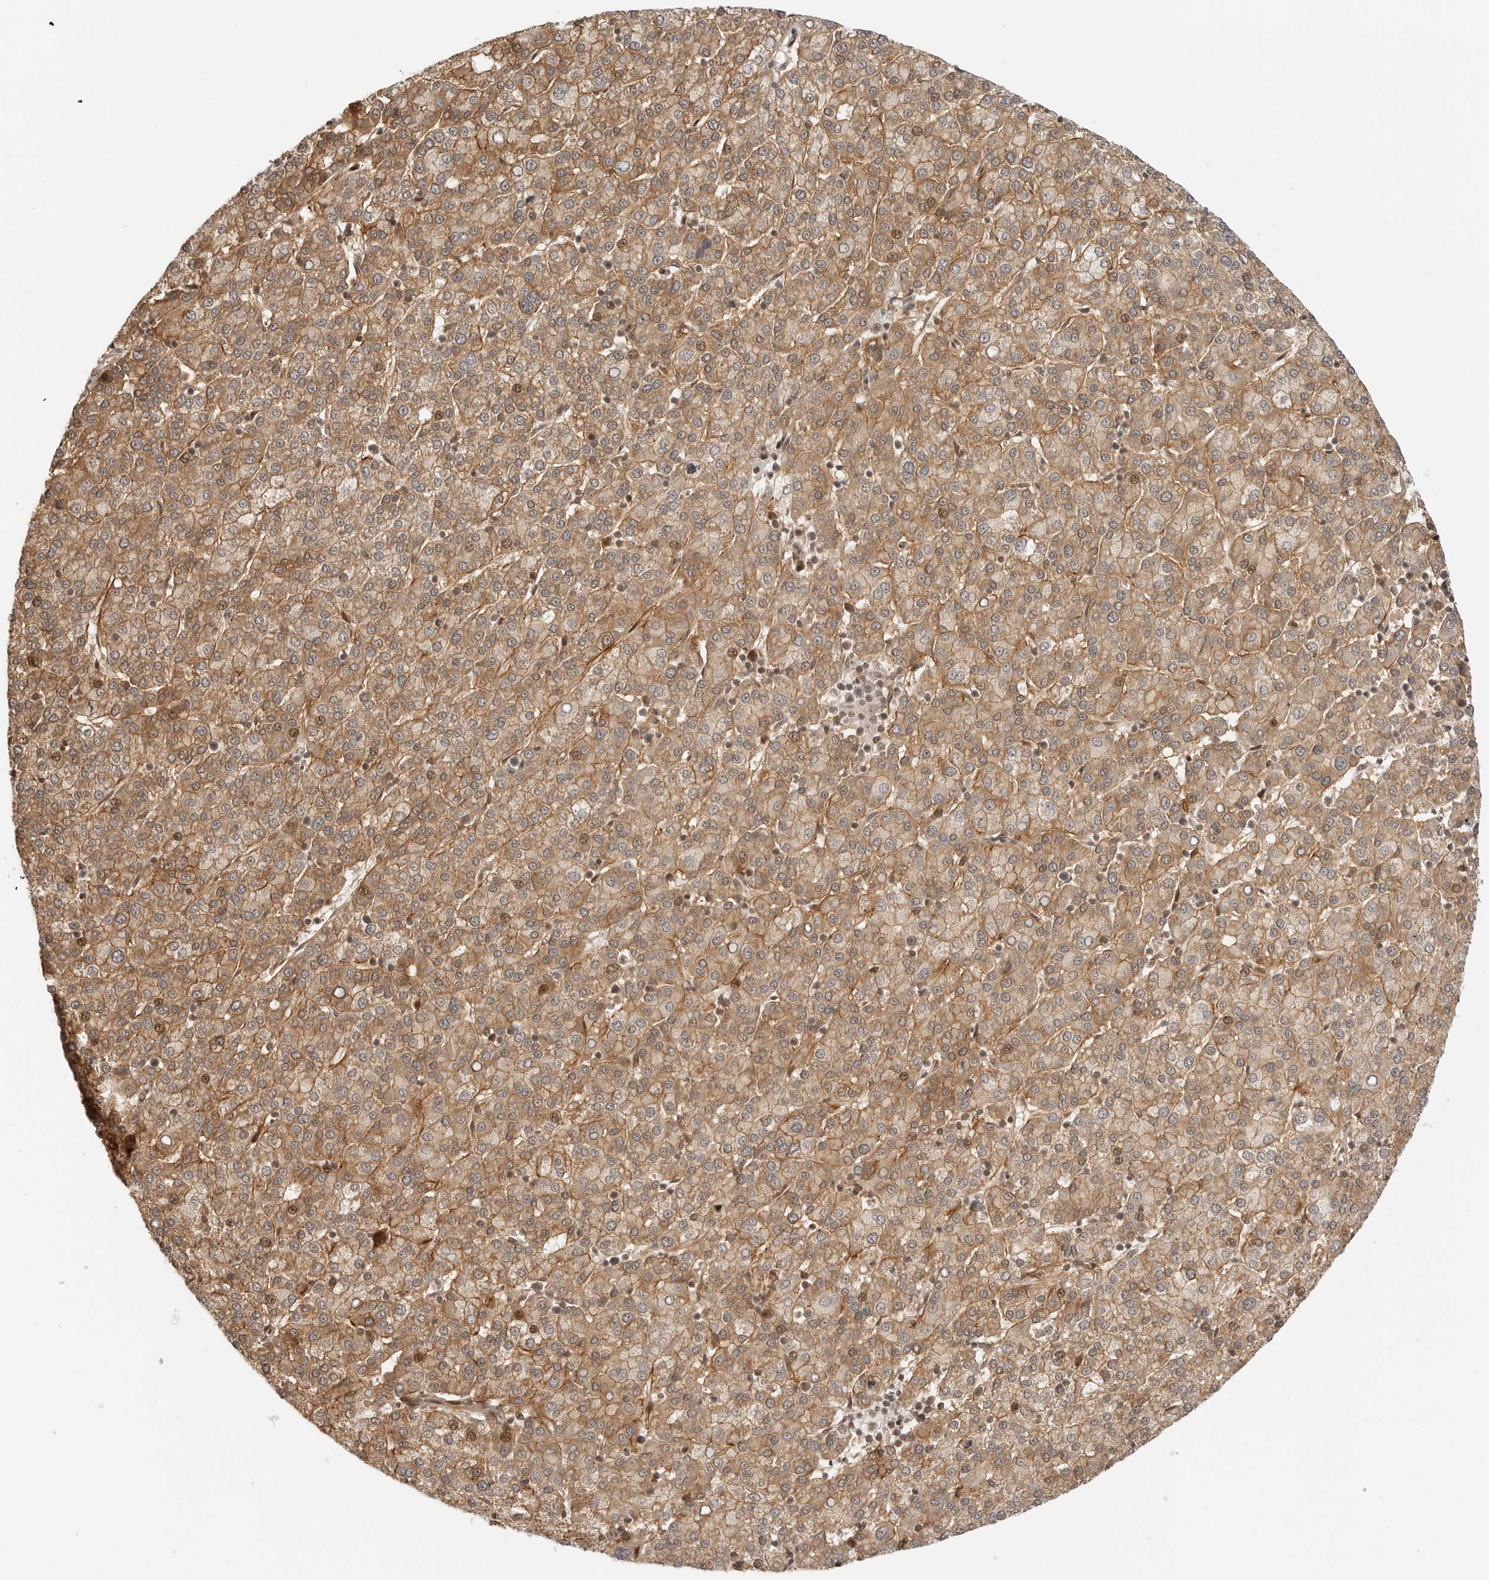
{"staining": {"intensity": "weak", "quantity": ">75%", "location": "cytoplasmic/membranous"}, "tissue": "liver cancer", "cell_type": "Tumor cells", "image_type": "cancer", "snomed": [{"axis": "morphology", "description": "Carcinoma, Hepatocellular, NOS"}, {"axis": "topography", "description": "Liver"}], "caption": "This micrograph demonstrates IHC staining of human hepatocellular carcinoma (liver), with low weak cytoplasmic/membranous positivity in approximately >75% of tumor cells.", "gene": "GEM", "patient": {"sex": "female", "age": 58}}